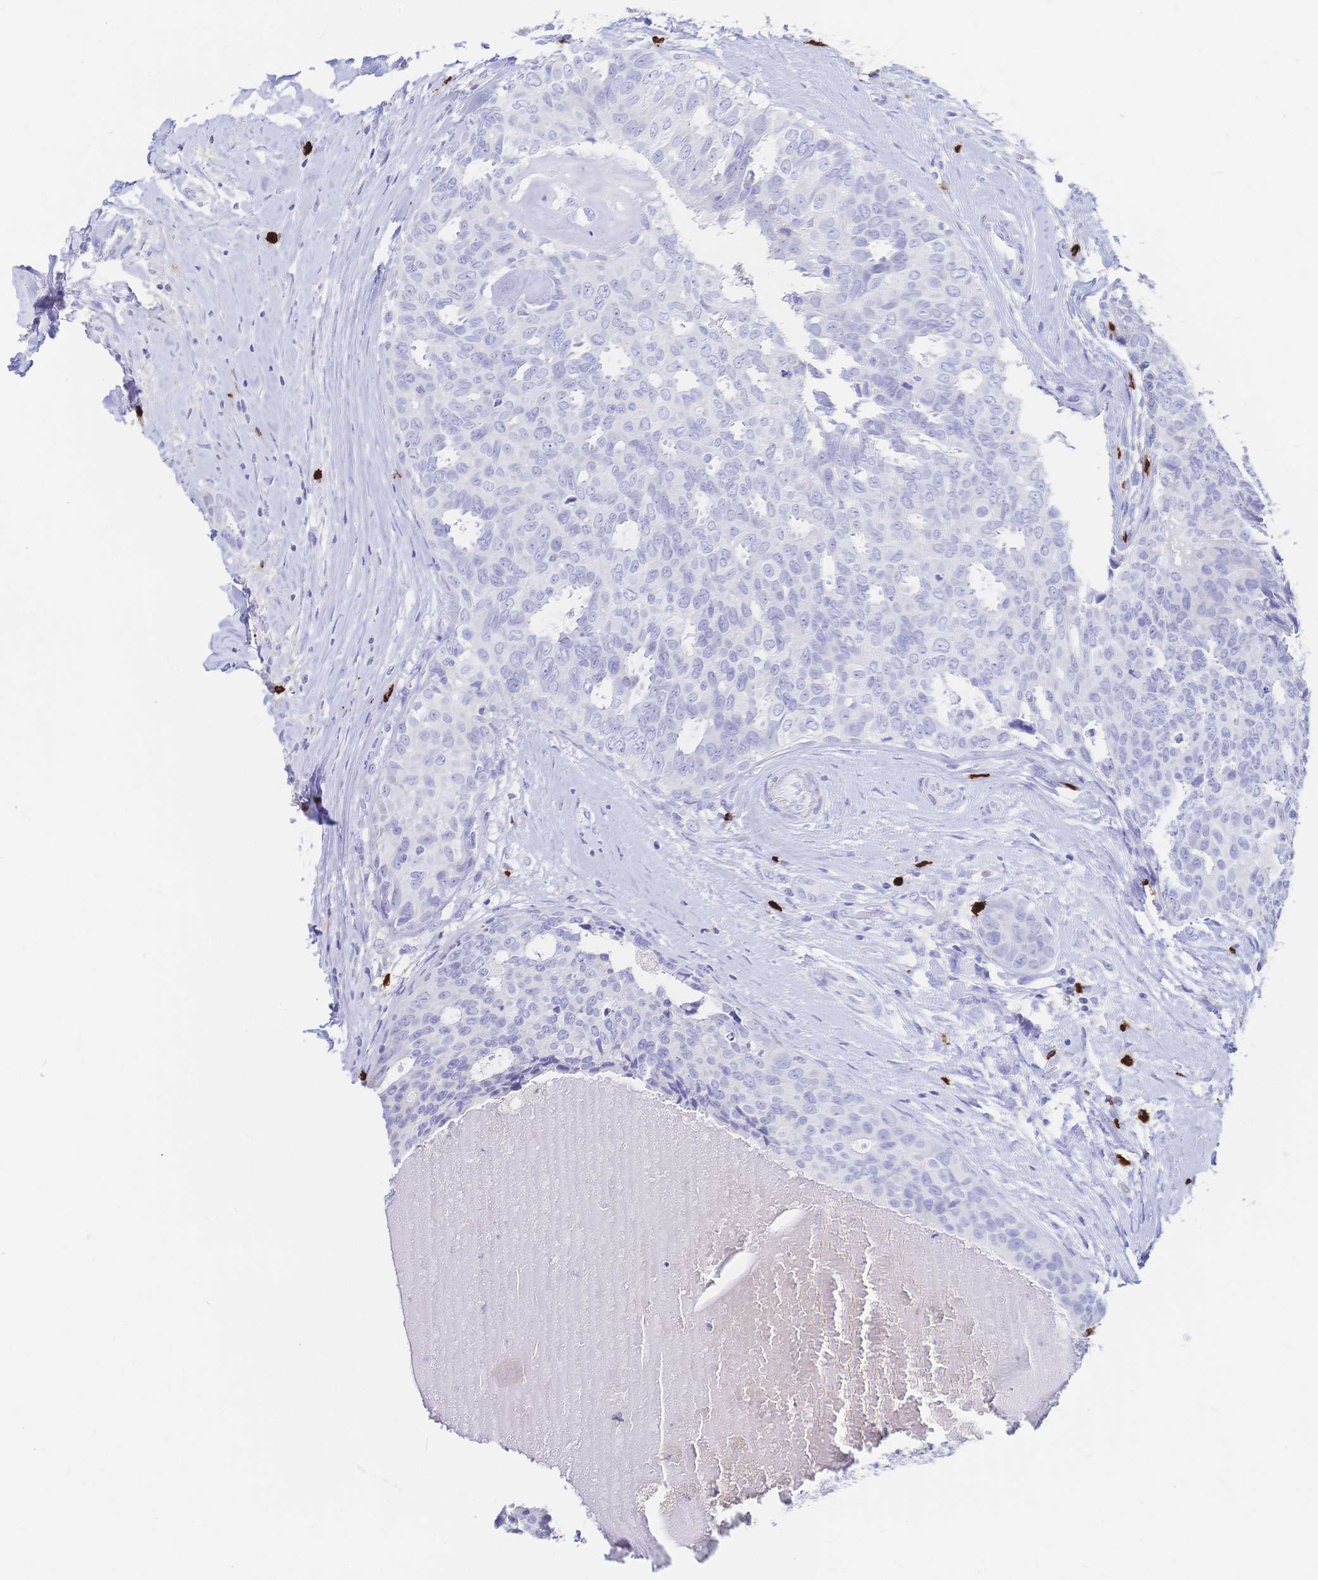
{"staining": {"intensity": "negative", "quantity": "none", "location": "none"}, "tissue": "breast cancer", "cell_type": "Tumor cells", "image_type": "cancer", "snomed": [{"axis": "morphology", "description": "Duct carcinoma"}, {"axis": "topography", "description": "Breast"}], "caption": "A high-resolution histopathology image shows IHC staining of breast cancer (infiltrating ductal carcinoma), which shows no significant expression in tumor cells.", "gene": "IL2RB", "patient": {"sex": "female", "age": 45}}